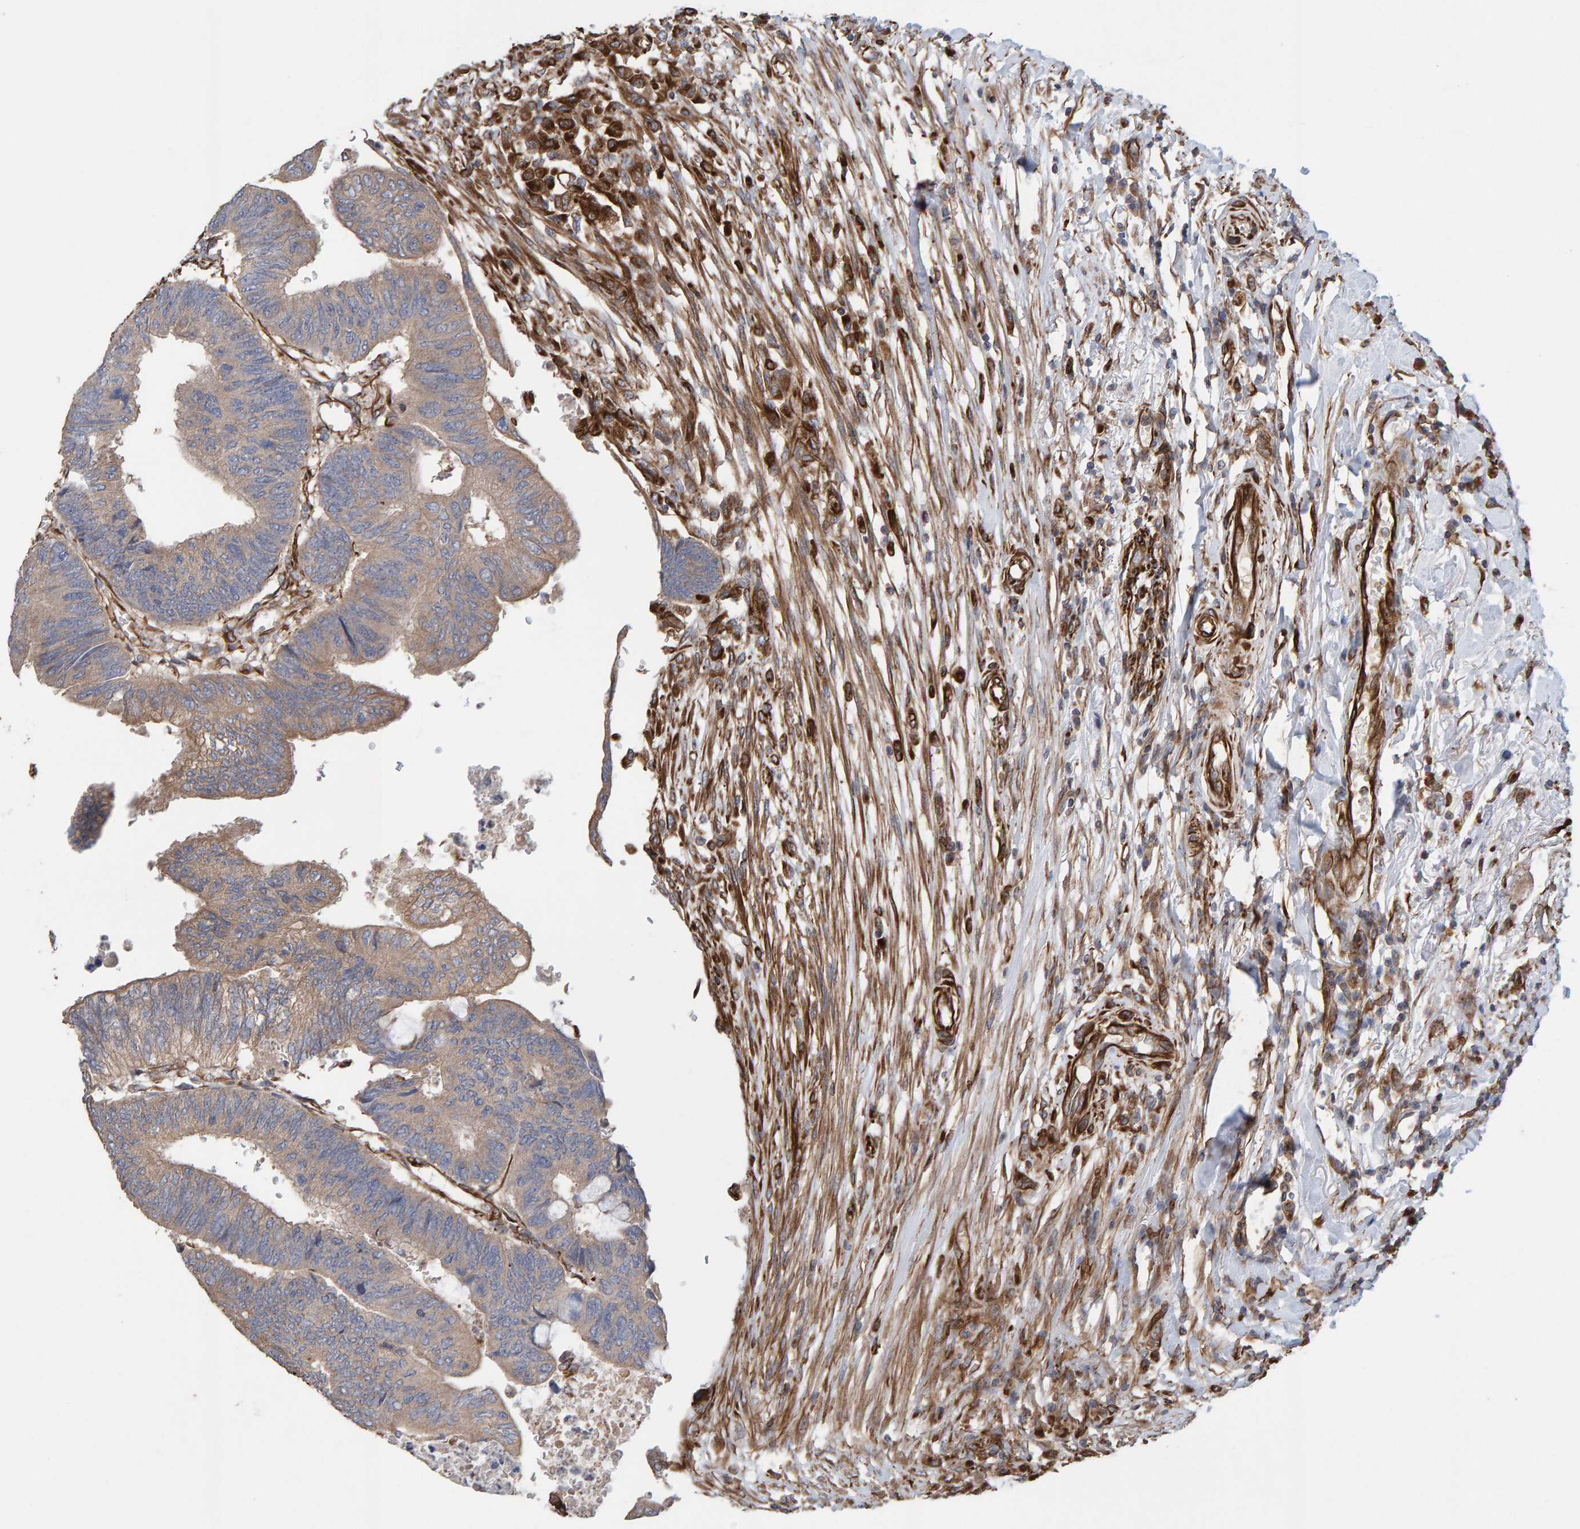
{"staining": {"intensity": "weak", "quantity": ">75%", "location": "cytoplasmic/membranous"}, "tissue": "colorectal cancer", "cell_type": "Tumor cells", "image_type": "cancer", "snomed": [{"axis": "morphology", "description": "Normal tissue, NOS"}, {"axis": "morphology", "description": "Adenocarcinoma, NOS"}, {"axis": "topography", "description": "Rectum"}, {"axis": "topography", "description": "Peripheral nerve tissue"}], "caption": "The immunohistochemical stain labels weak cytoplasmic/membranous positivity in tumor cells of colorectal cancer (adenocarcinoma) tissue.", "gene": "ZNF347", "patient": {"sex": "male", "age": 92}}